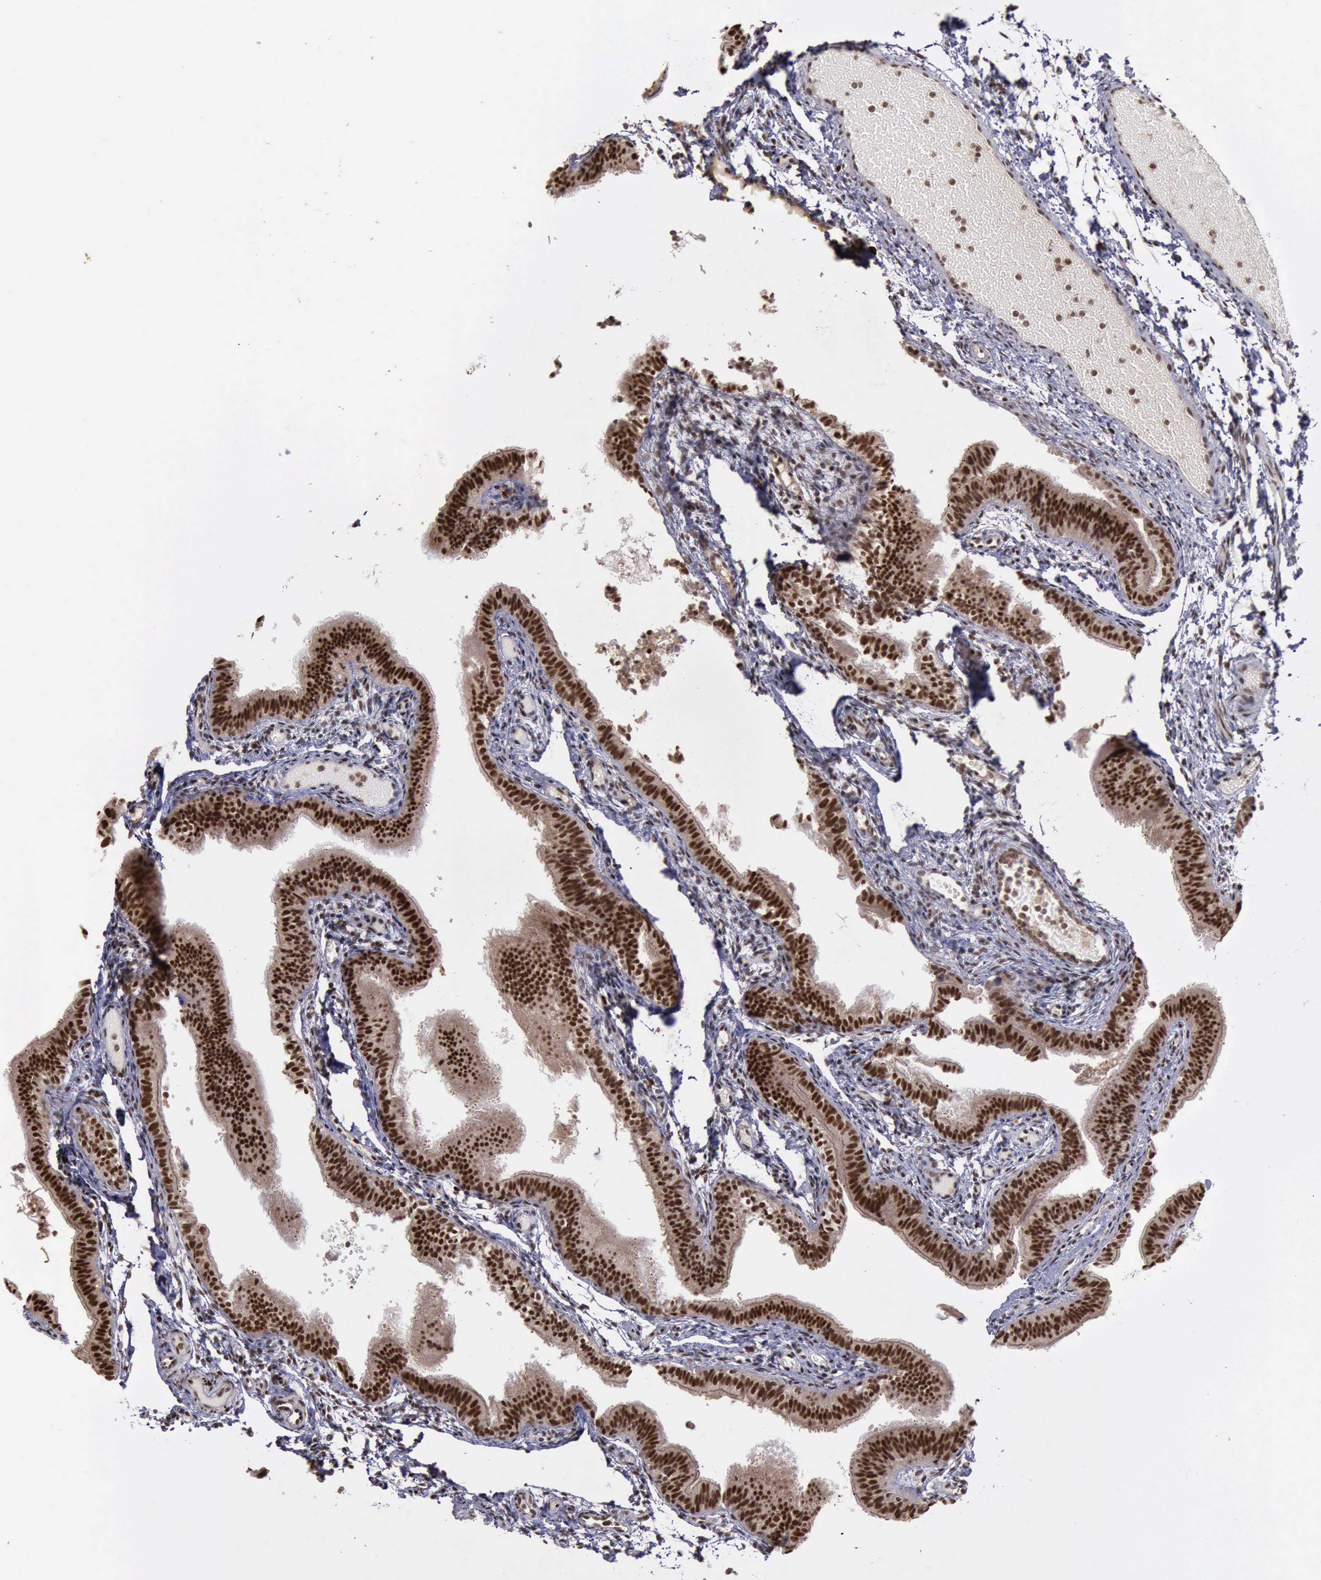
{"staining": {"intensity": "strong", "quantity": ">75%", "location": "cytoplasmic/membranous,nuclear"}, "tissue": "fallopian tube", "cell_type": "Glandular cells", "image_type": "normal", "snomed": [{"axis": "morphology", "description": "Normal tissue, NOS"}, {"axis": "morphology", "description": "Dermoid, NOS"}, {"axis": "topography", "description": "Fallopian tube"}], "caption": "Benign fallopian tube was stained to show a protein in brown. There is high levels of strong cytoplasmic/membranous,nuclear expression in approximately >75% of glandular cells.", "gene": "TRMT2A", "patient": {"sex": "female", "age": 33}}